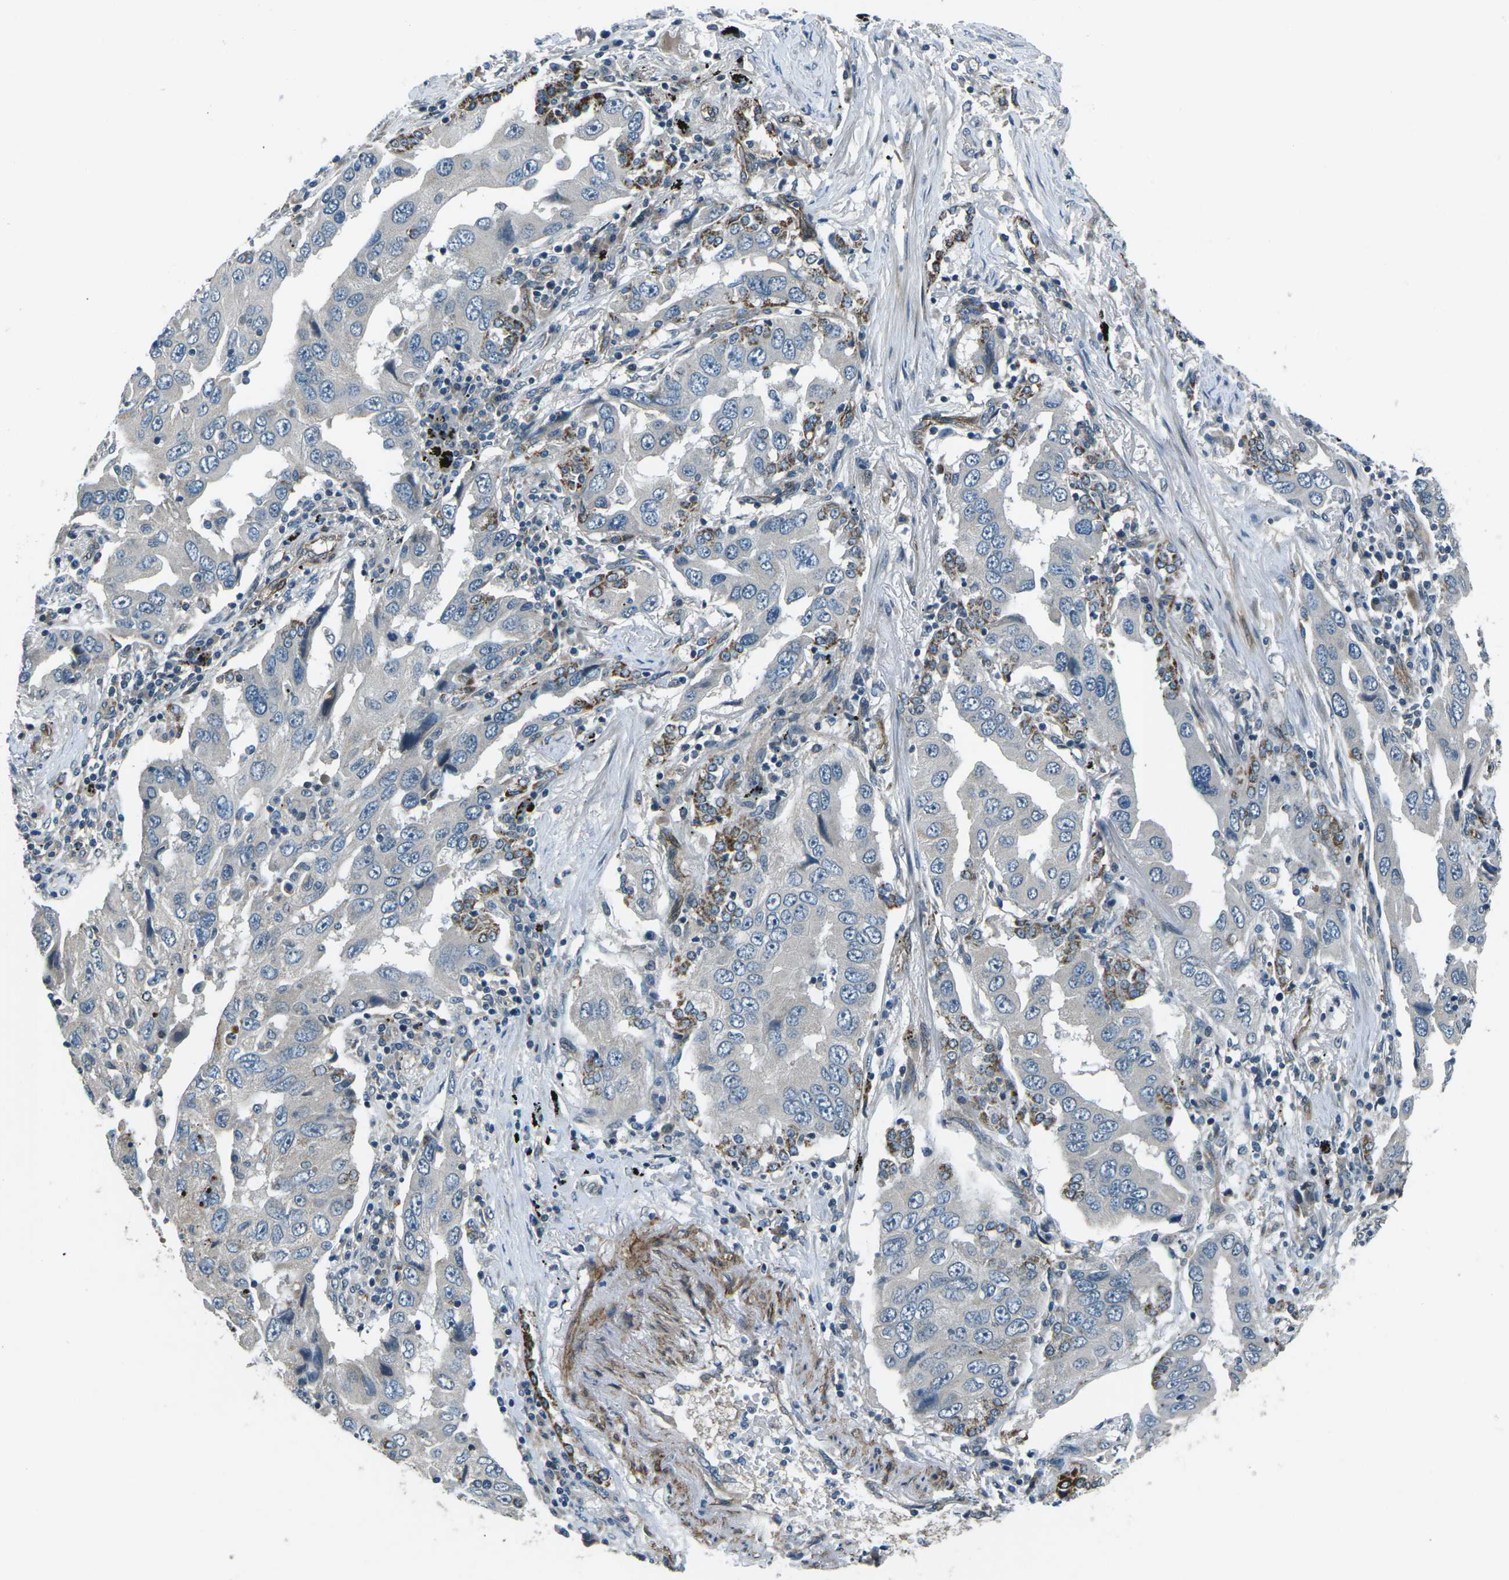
{"staining": {"intensity": "negative", "quantity": "none", "location": "none"}, "tissue": "lung cancer", "cell_type": "Tumor cells", "image_type": "cancer", "snomed": [{"axis": "morphology", "description": "Adenocarcinoma, NOS"}, {"axis": "topography", "description": "Lung"}], "caption": "This is an immunohistochemistry photomicrograph of human lung cancer (adenocarcinoma). There is no staining in tumor cells.", "gene": "AFAP1", "patient": {"sex": "female", "age": 65}}